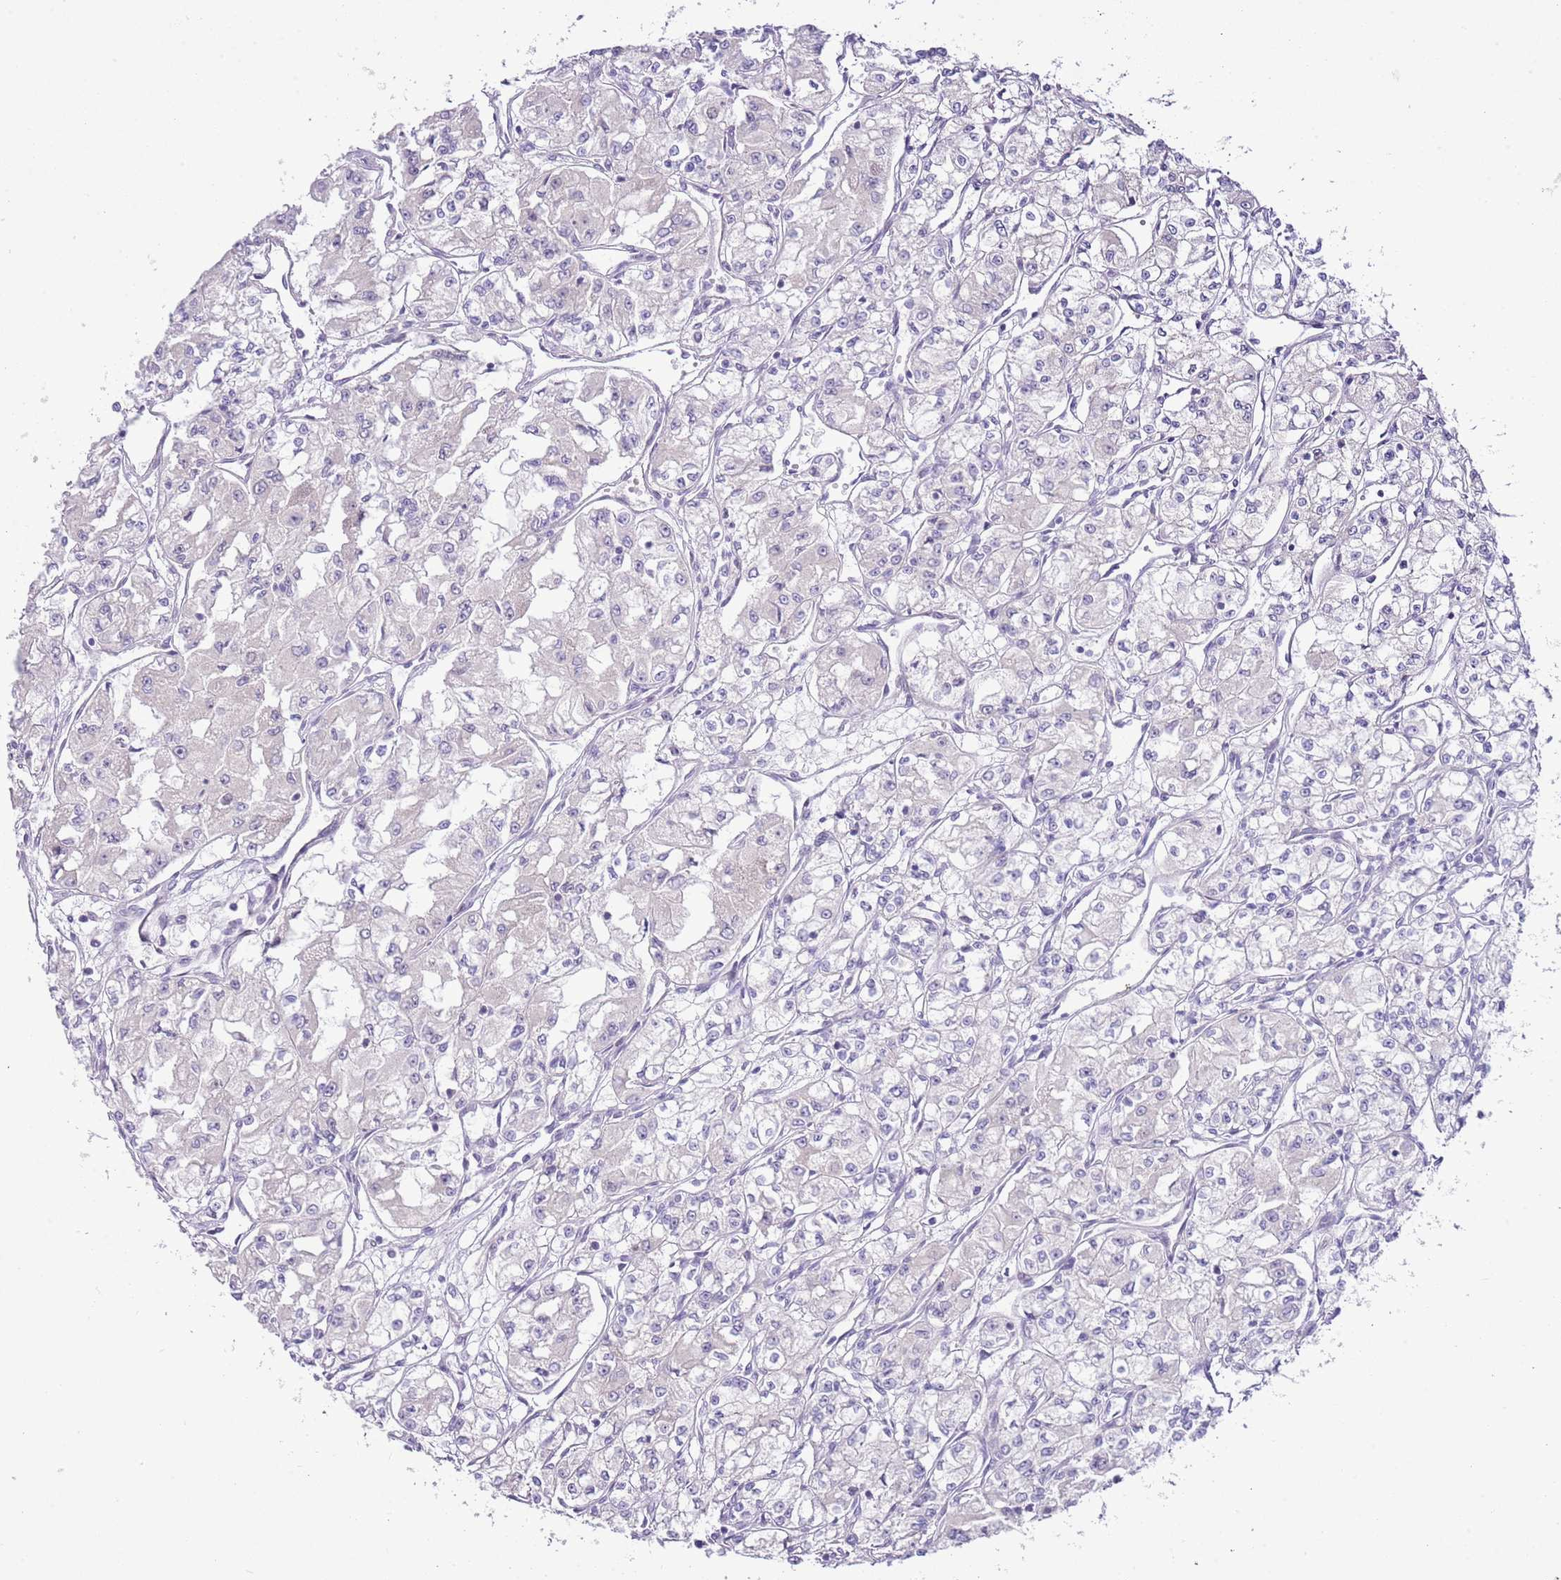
{"staining": {"intensity": "negative", "quantity": "none", "location": "none"}, "tissue": "renal cancer", "cell_type": "Tumor cells", "image_type": "cancer", "snomed": [{"axis": "morphology", "description": "Adenocarcinoma, NOS"}, {"axis": "topography", "description": "Kidney"}], "caption": "The micrograph exhibits no staining of tumor cells in renal cancer (adenocarcinoma).", "gene": "FBRSL1", "patient": {"sex": "male", "age": 59}}